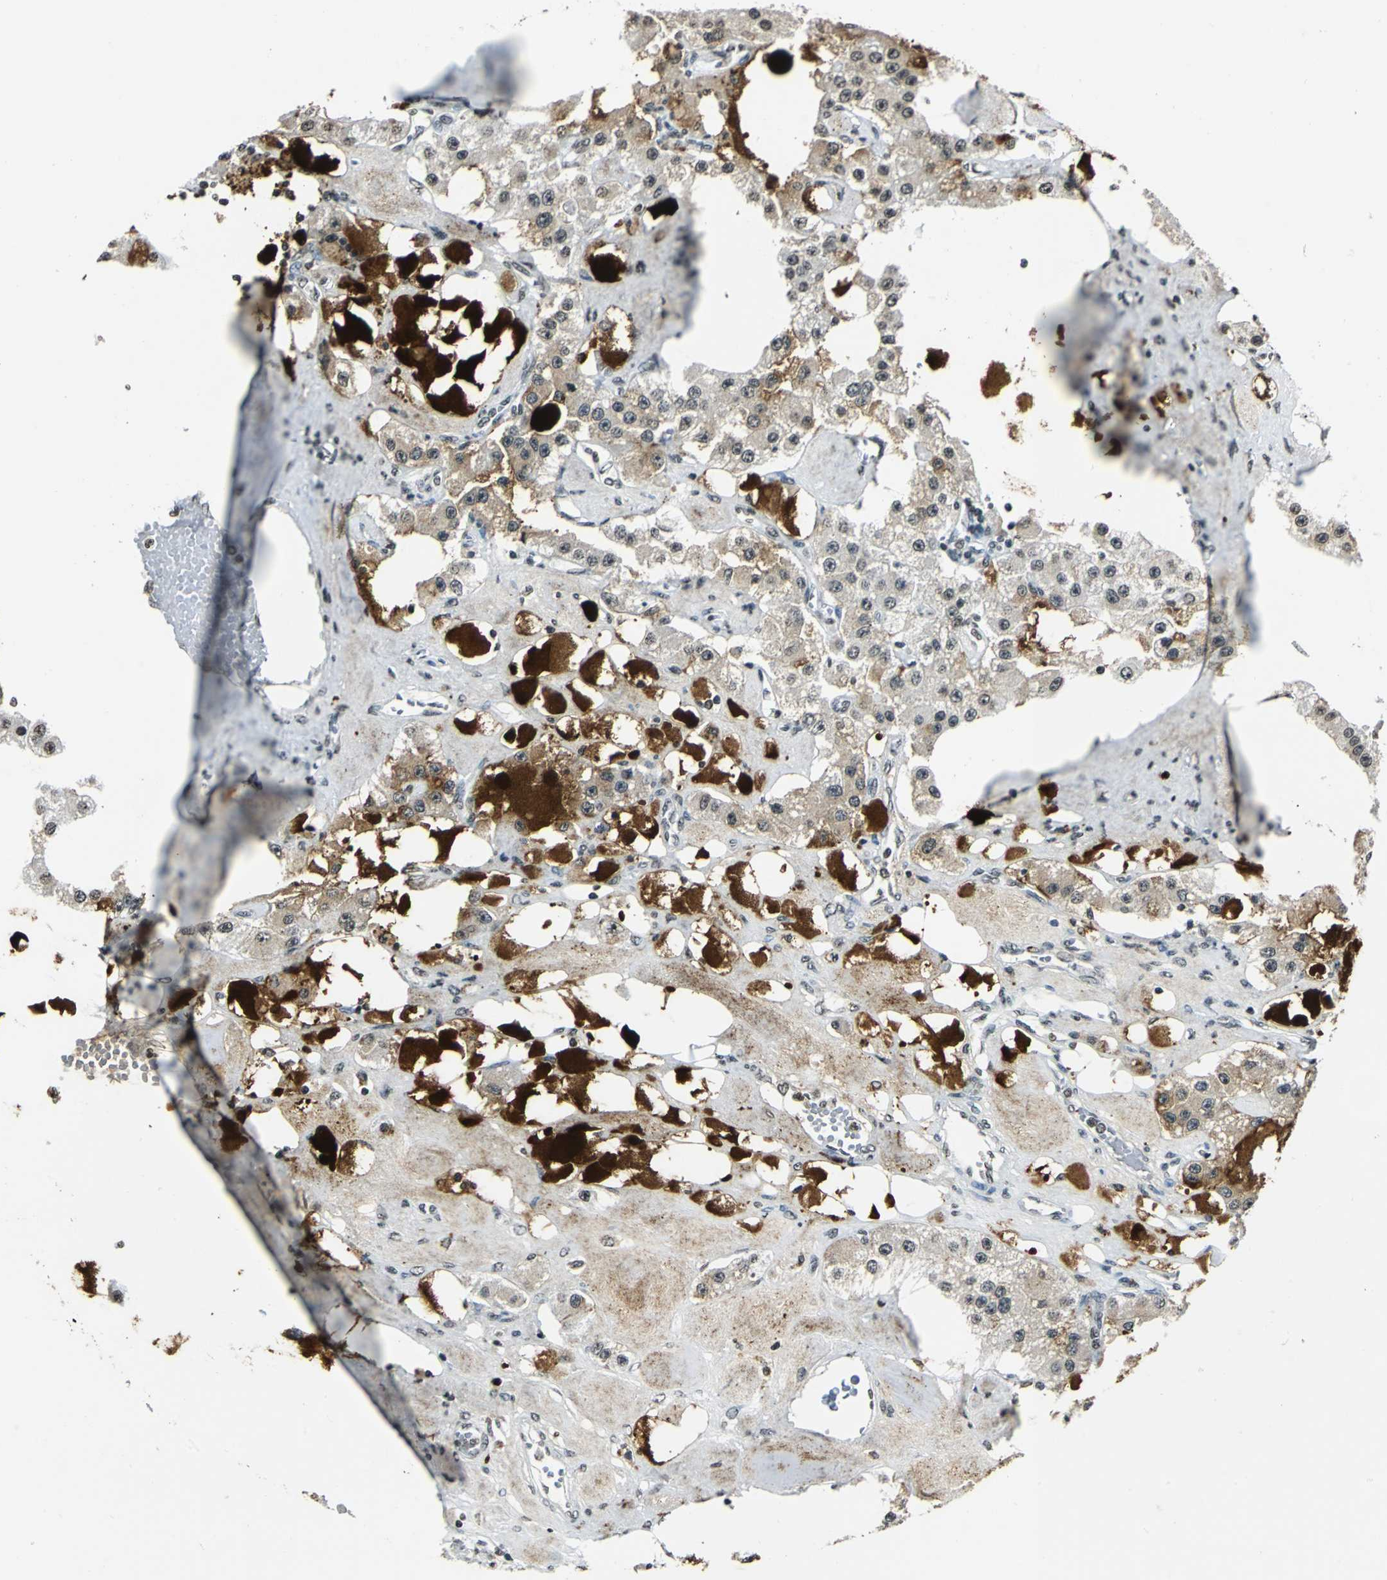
{"staining": {"intensity": "moderate", "quantity": "<25%", "location": "cytoplasmic/membranous,nuclear"}, "tissue": "carcinoid", "cell_type": "Tumor cells", "image_type": "cancer", "snomed": [{"axis": "morphology", "description": "Carcinoid, malignant, NOS"}, {"axis": "topography", "description": "Pancreas"}], "caption": "Tumor cells demonstrate low levels of moderate cytoplasmic/membranous and nuclear positivity in about <25% of cells in human carcinoid.", "gene": "MCM4", "patient": {"sex": "male", "age": 41}}